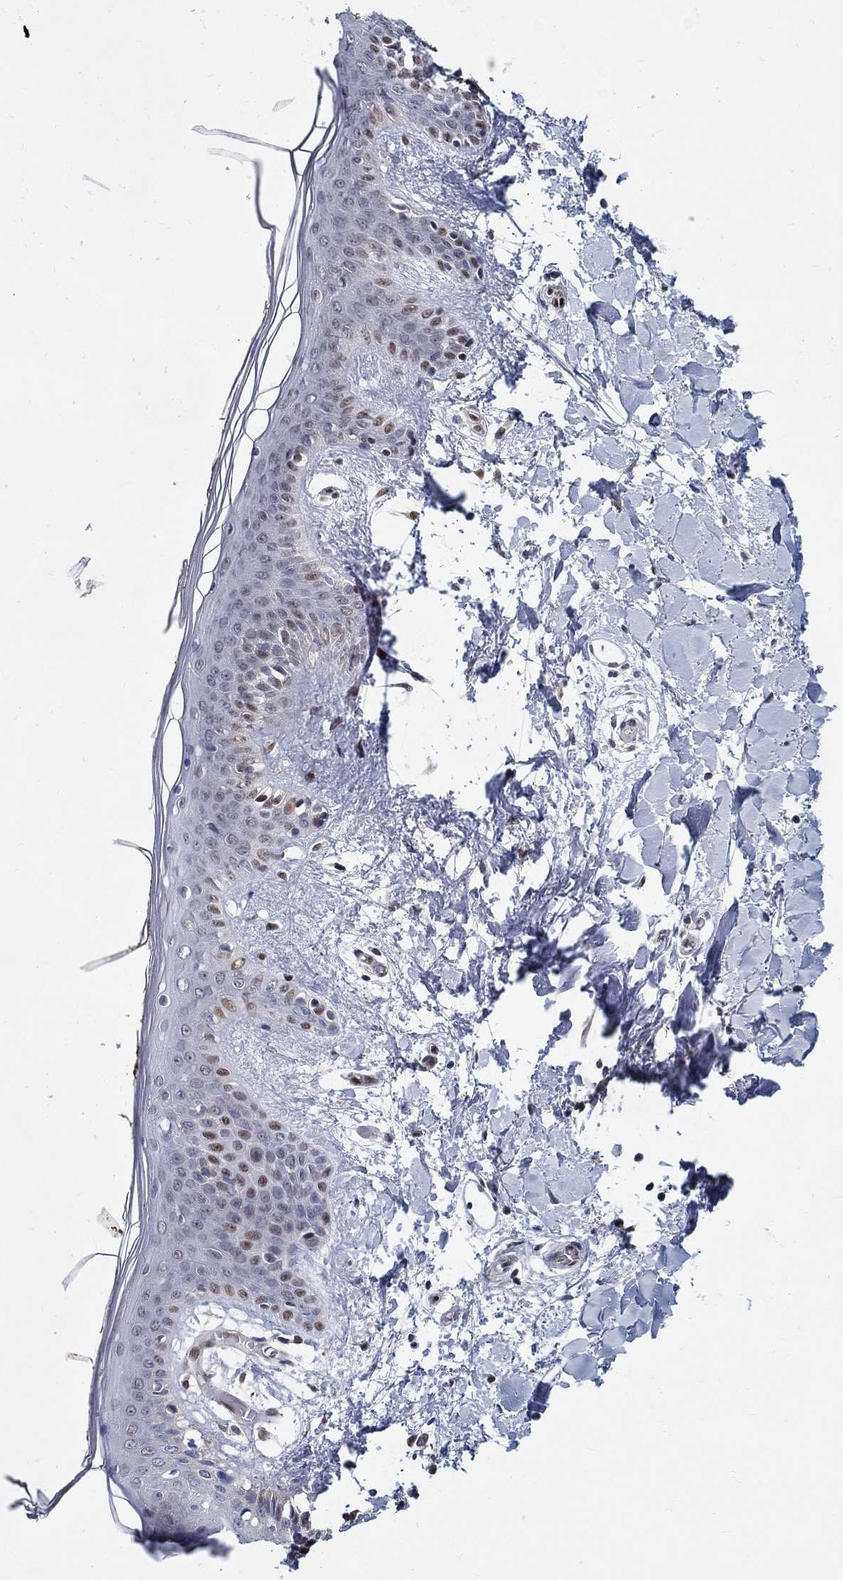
{"staining": {"intensity": "negative", "quantity": "none", "location": "none"}, "tissue": "skin", "cell_type": "Fibroblasts", "image_type": "normal", "snomed": [{"axis": "morphology", "description": "Normal tissue, NOS"}, {"axis": "topography", "description": "Skin"}], "caption": "There is no significant staining in fibroblasts of skin. (DAB immunohistochemistry visualized using brightfield microscopy, high magnification).", "gene": "ZNF594", "patient": {"sex": "female", "age": 34}}